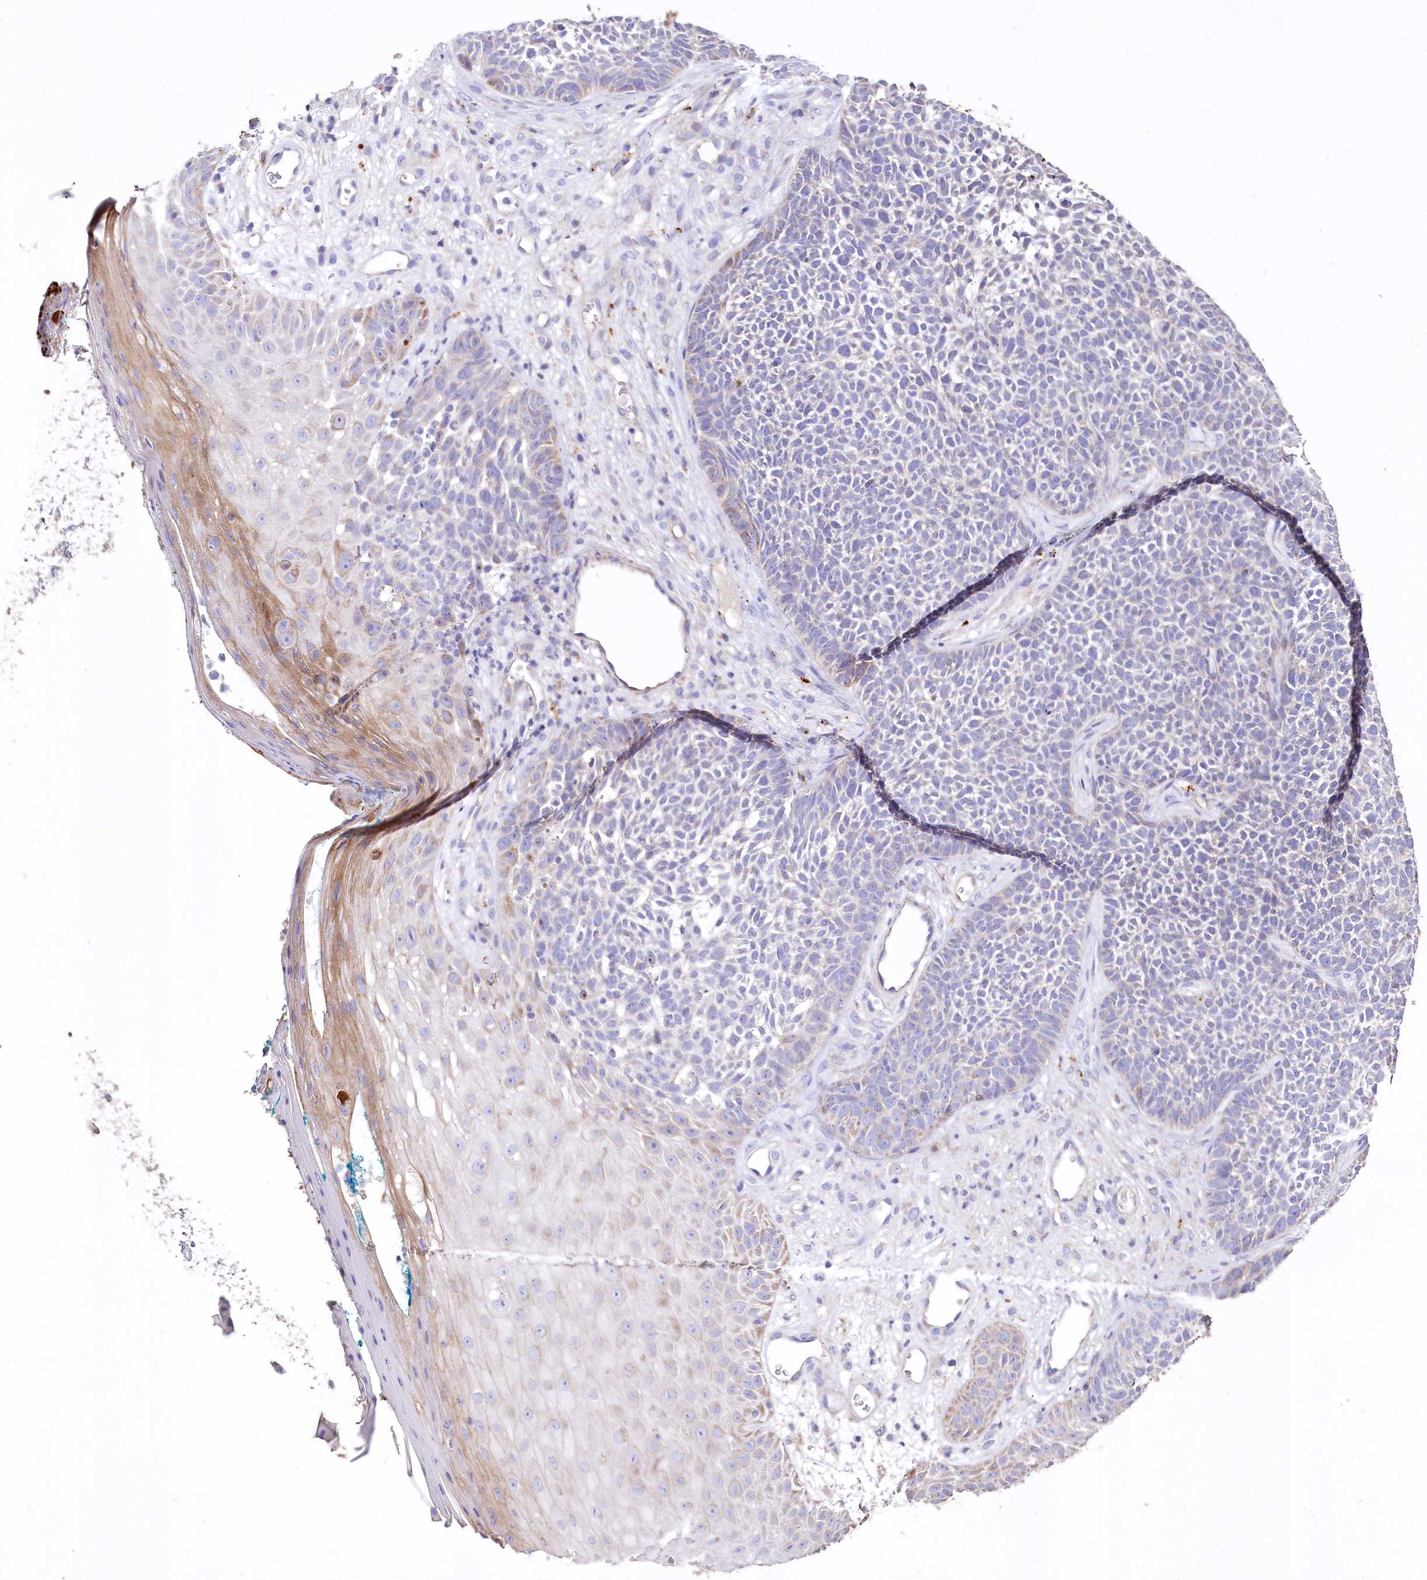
{"staining": {"intensity": "moderate", "quantity": "<25%", "location": "cytoplasmic/membranous"}, "tissue": "skin cancer", "cell_type": "Tumor cells", "image_type": "cancer", "snomed": [{"axis": "morphology", "description": "Basal cell carcinoma"}, {"axis": "topography", "description": "Skin"}], "caption": "An image of human skin cancer stained for a protein exhibits moderate cytoplasmic/membranous brown staining in tumor cells.", "gene": "PTER", "patient": {"sex": "female", "age": 84}}